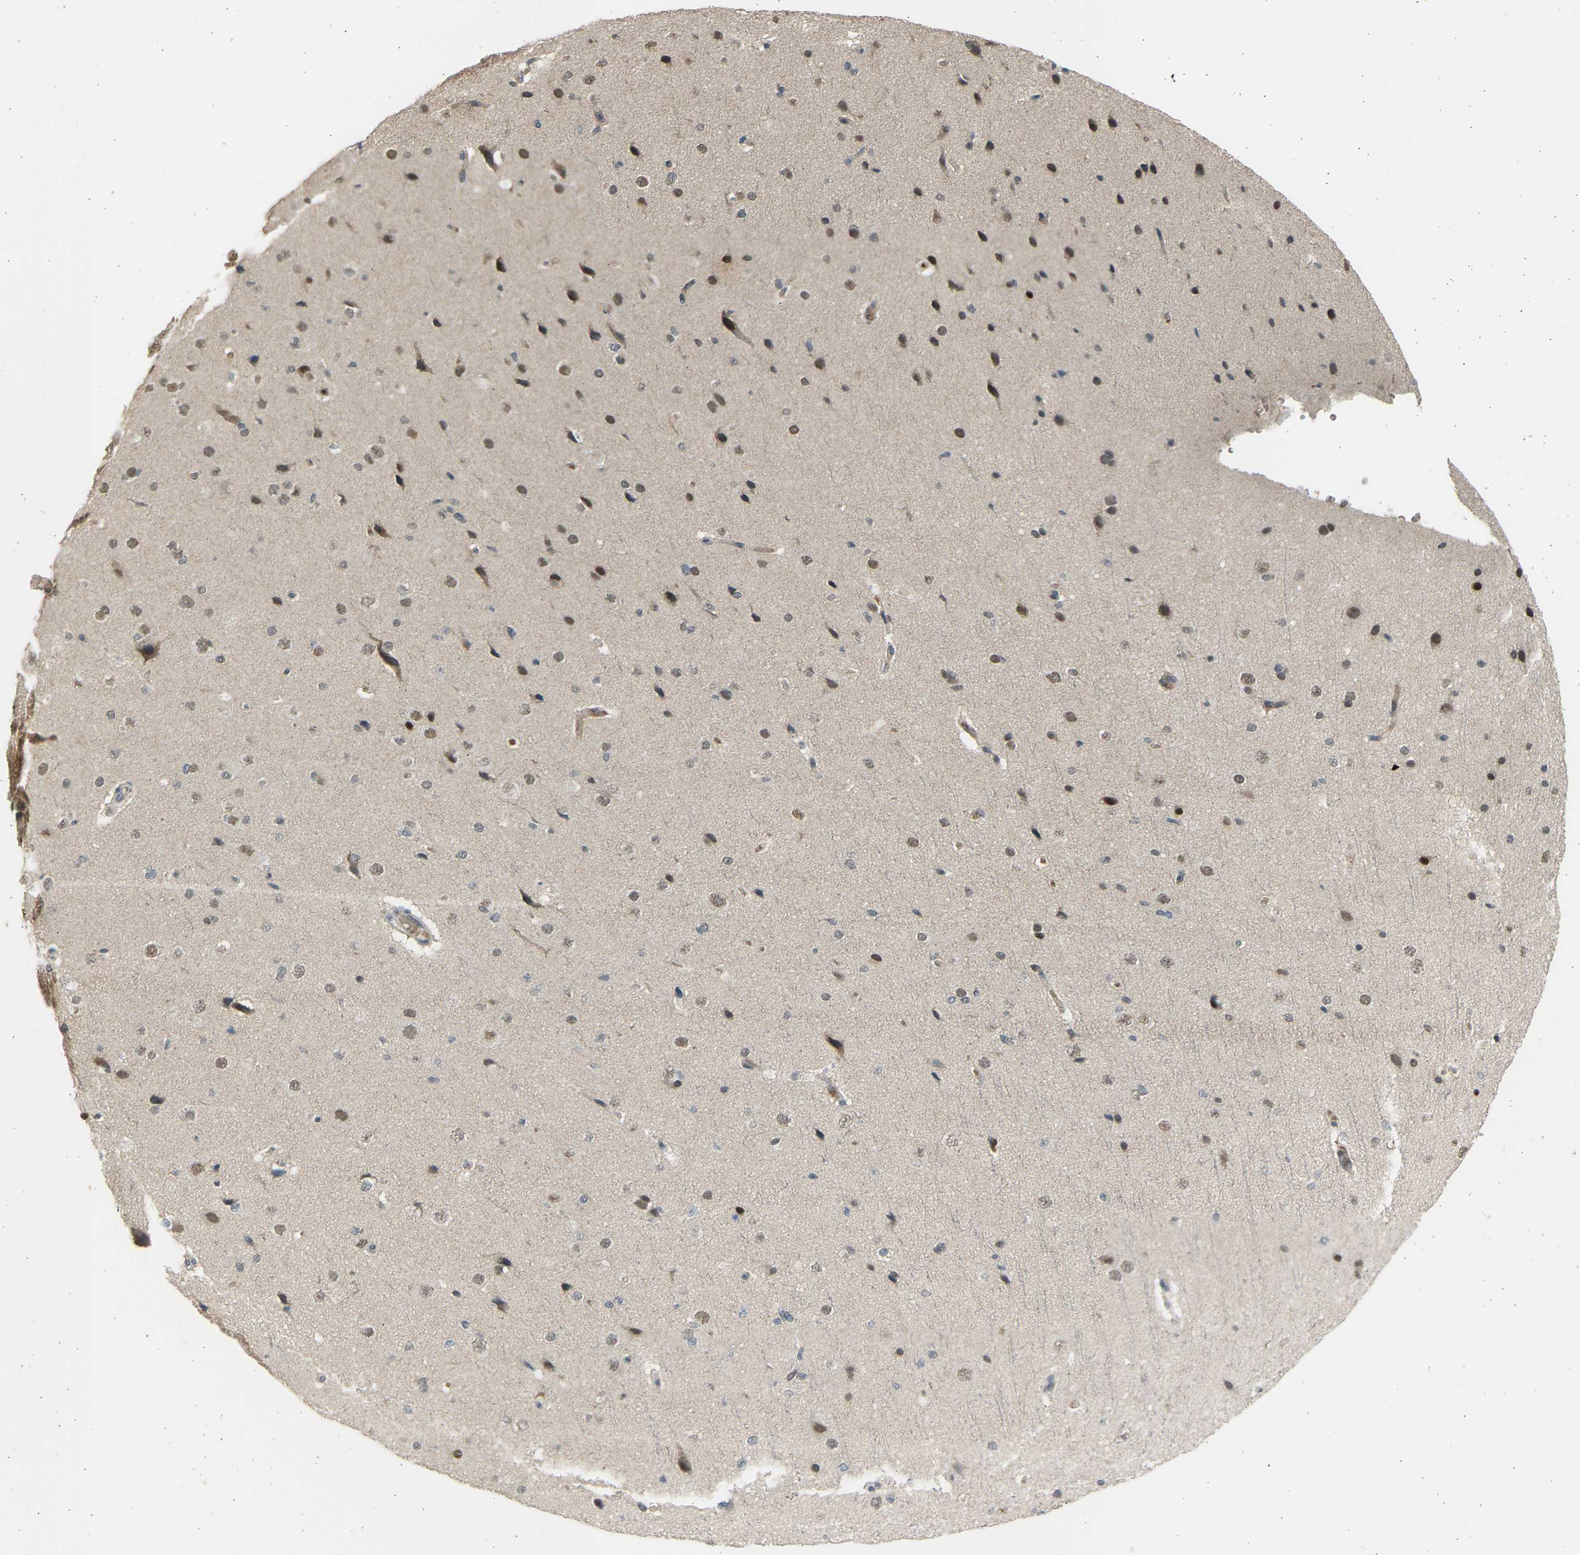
{"staining": {"intensity": "moderate", "quantity": "25%-75%", "location": "cytoplasmic/membranous,nuclear"}, "tissue": "cerebral cortex", "cell_type": "Endothelial cells", "image_type": "normal", "snomed": [{"axis": "morphology", "description": "Normal tissue, NOS"}, {"axis": "morphology", "description": "Developmental malformation"}, {"axis": "topography", "description": "Cerebral cortex"}], "caption": "A medium amount of moderate cytoplasmic/membranous,nuclear expression is appreciated in about 25%-75% of endothelial cells in normal cerebral cortex. (IHC, brightfield microscopy, high magnification).", "gene": "BIRC2", "patient": {"sex": "female", "age": 30}}